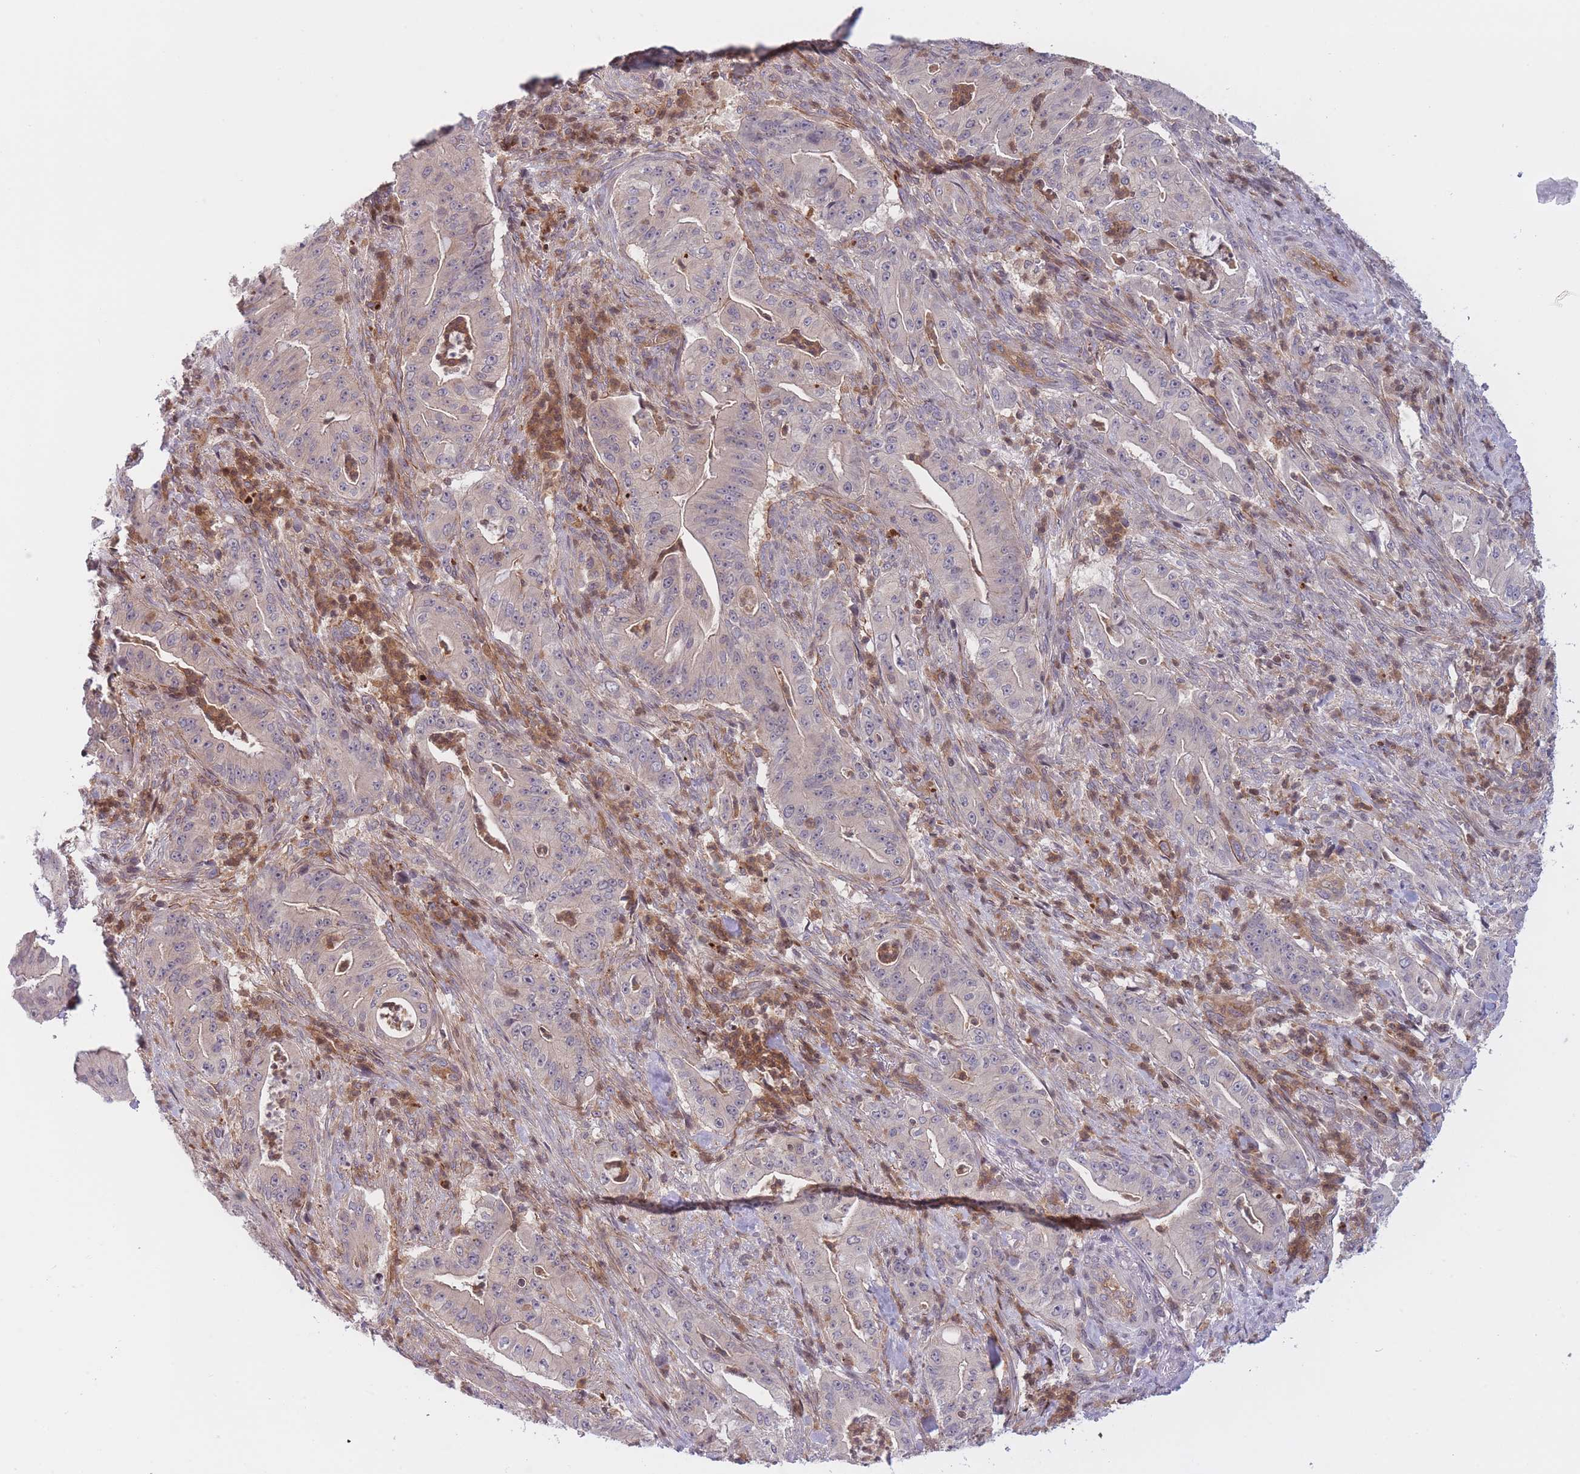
{"staining": {"intensity": "negative", "quantity": "none", "location": "none"}, "tissue": "pancreatic cancer", "cell_type": "Tumor cells", "image_type": "cancer", "snomed": [{"axis": "morphology", "description": "Adenocarcinoma, NOS"}, {"axis": "topography", "description": "Pancreas"}], "caption": "Immunohistochemical staining of human pancreatic cancer (adenocarcinoma) displays no significant positivity in tumor cells.", "gene": "SLC35F5", "patient": {"sex": "male", "age": 71}}